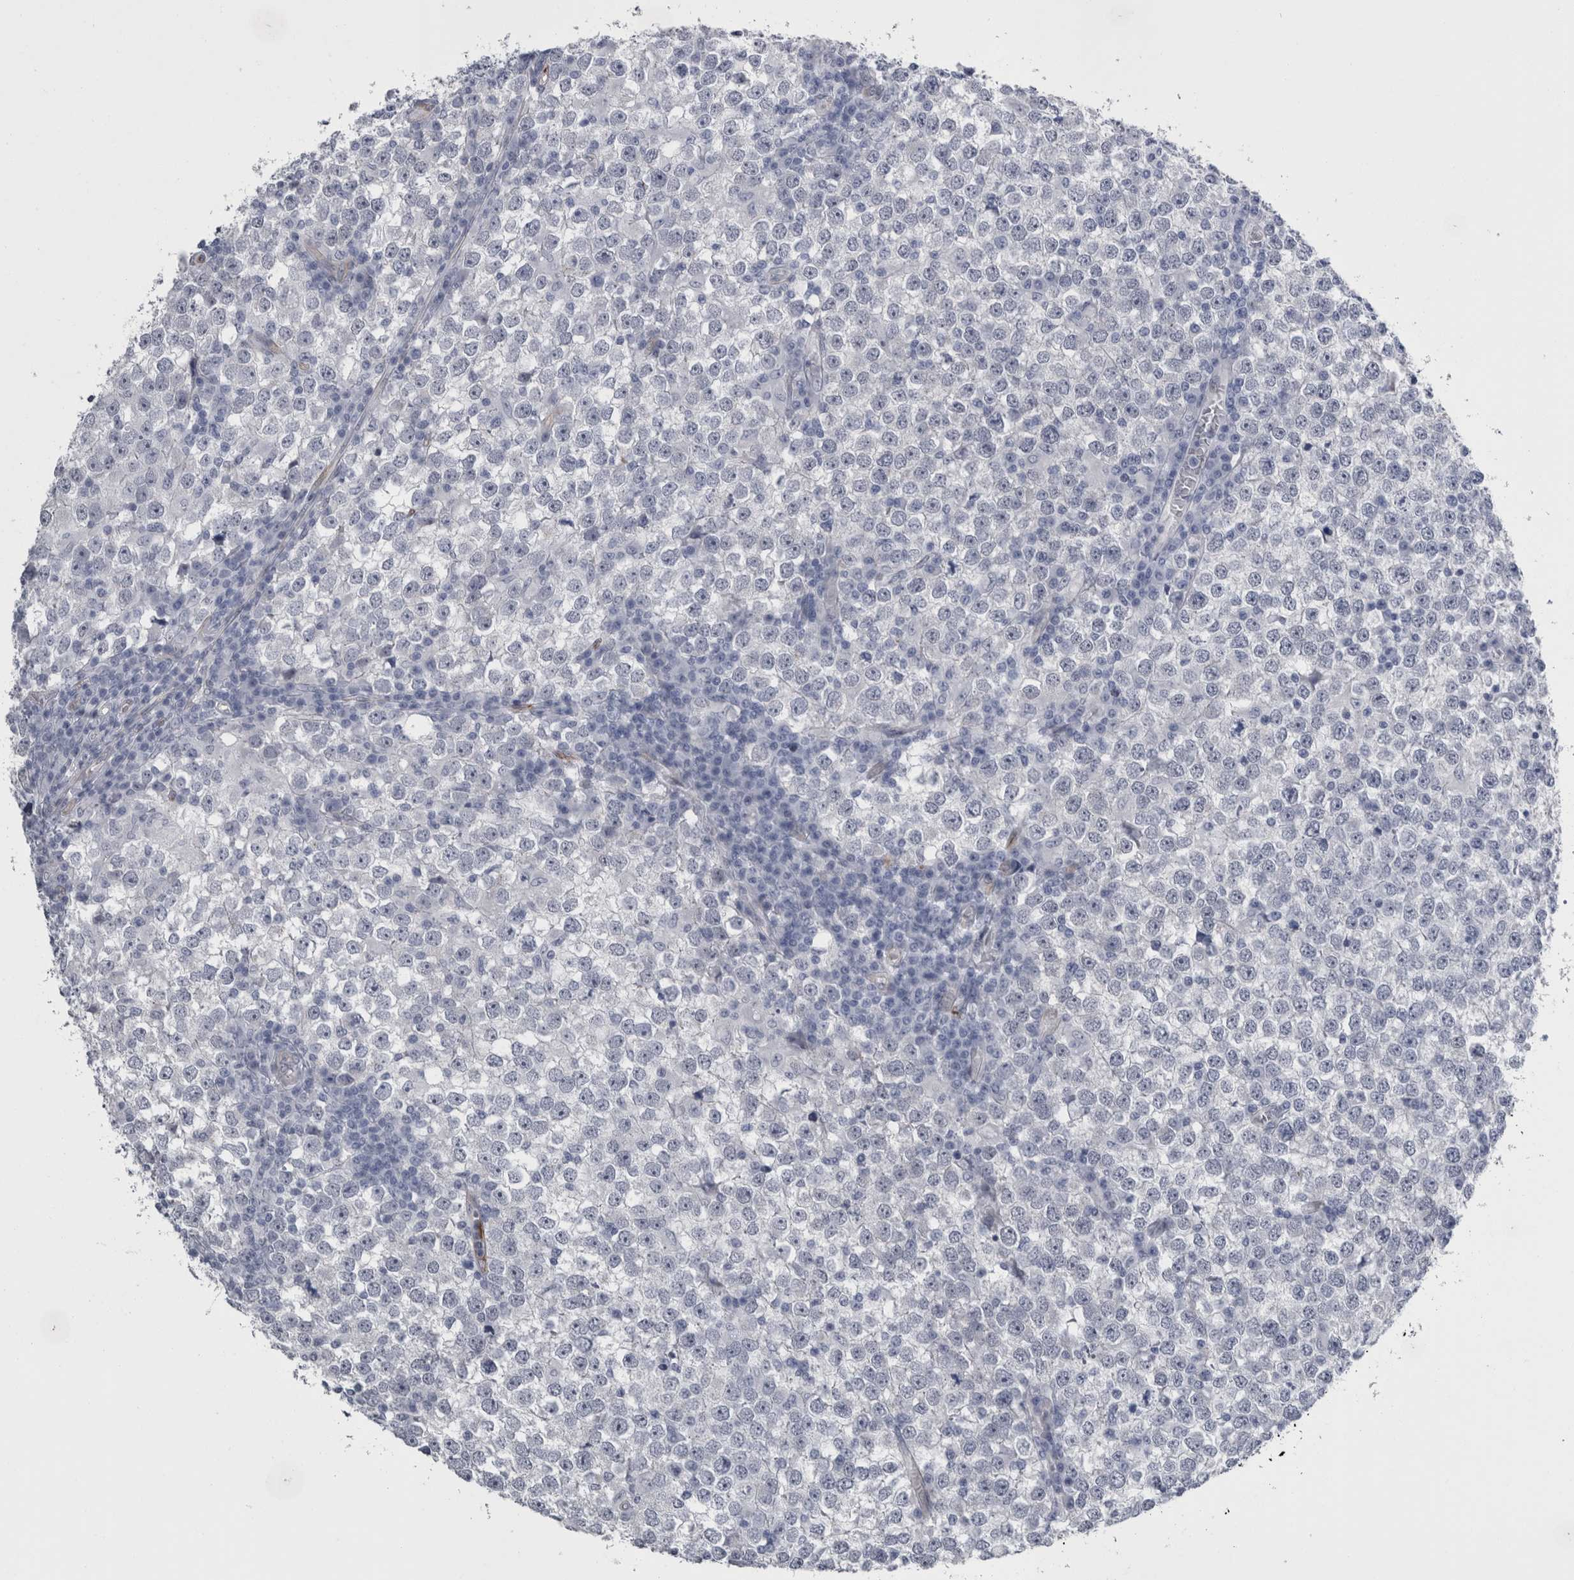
{"staining": {"intensity": "negative", "quantity": "none", "location": "none"}, "tissue": "testis cancer", "cell_type": "Tumor cells", "image_type": "cancer", "snomed": [{"axis": "morphology", "description": "Seminoma, NOS"}, {"axis": "topography", "description": "Testis"}], "caption": "Tumor cells show no significant positivity in testis seminoma.", "gene": "VWDE", "patient": {"sex": "male", "age": 65}}